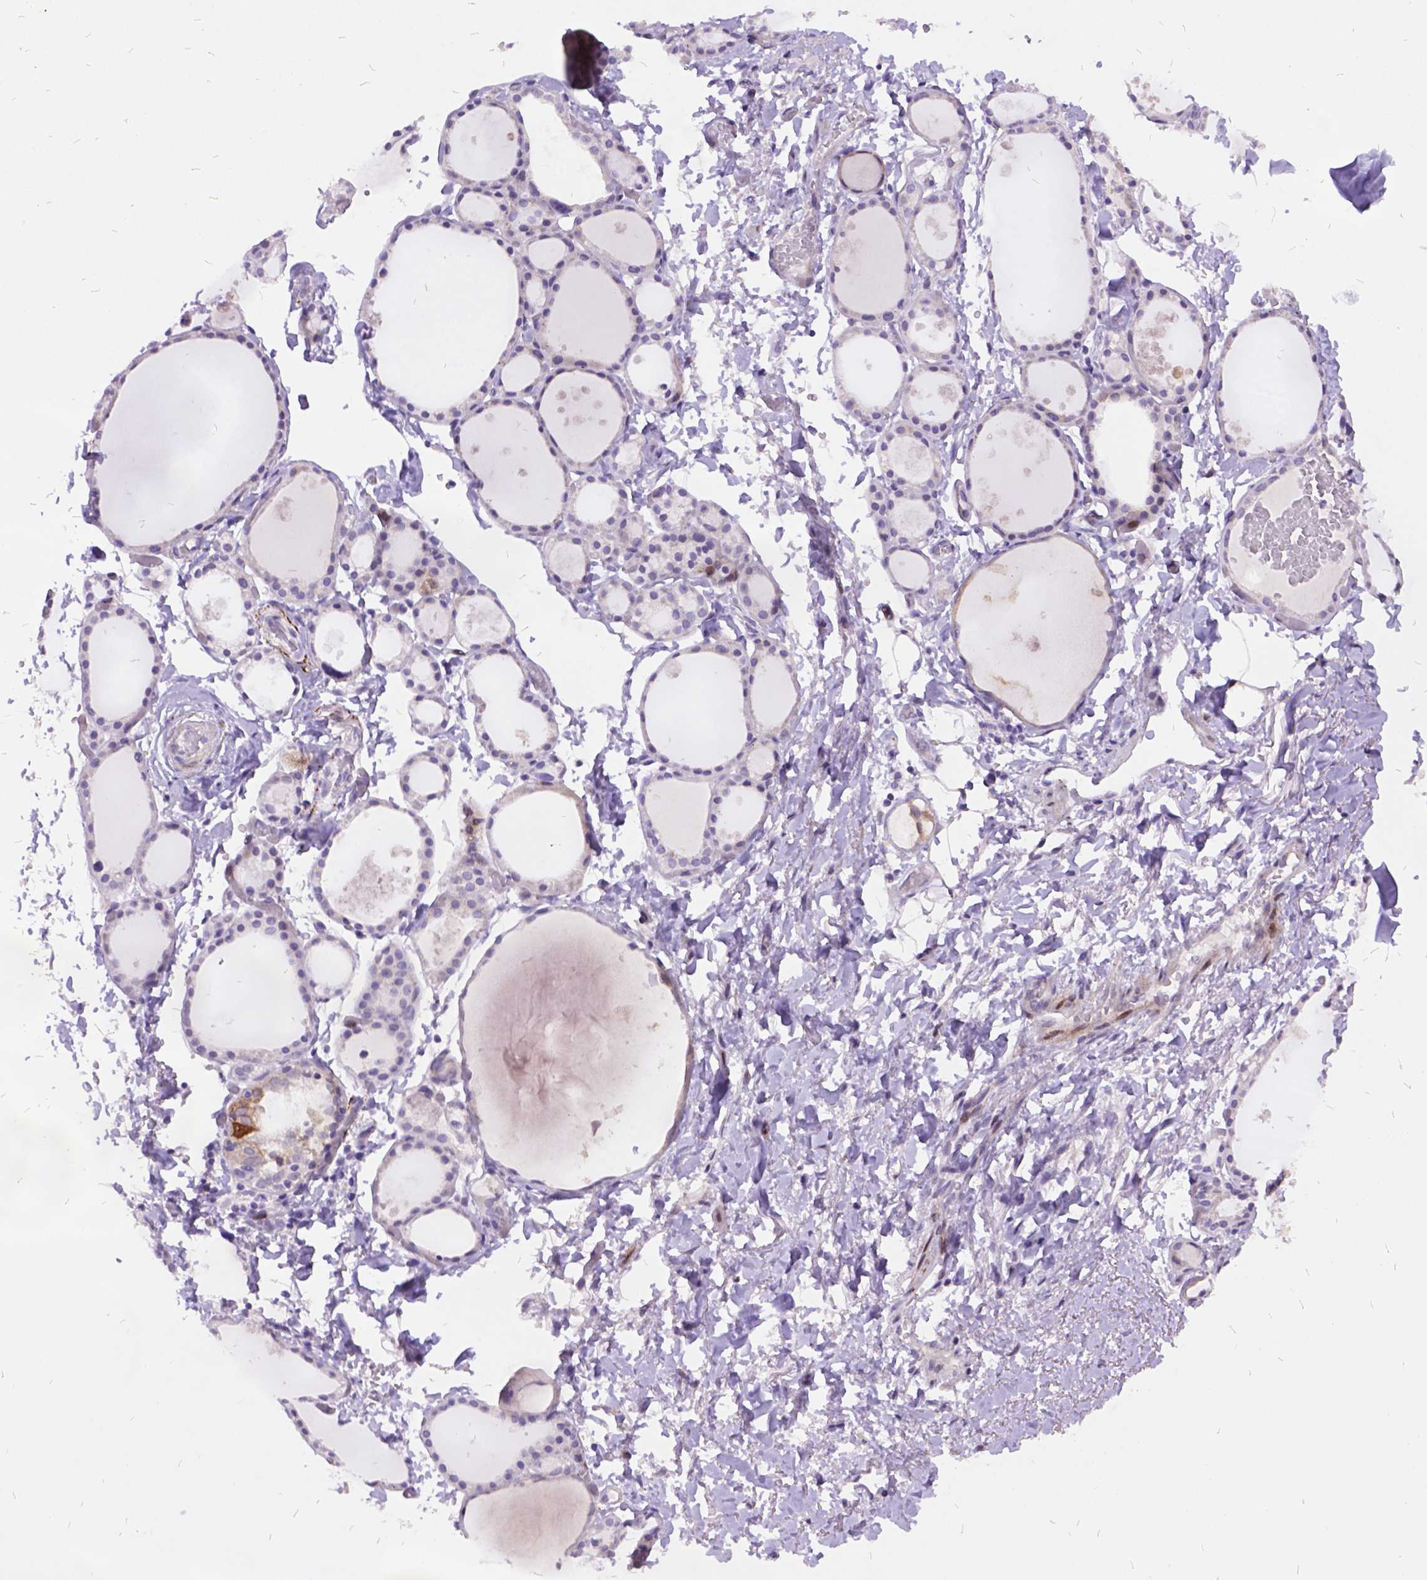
{"staining": {"intensity": "weak", "quantity": "<25%", "location": "cytoplasmic/membranous"}, "tissue": "thyroid gland", "cell_type": "Glandular cells", "image_type": "normal", "snomed": [{"axis": "morphology", "description": "Normal tissue, NOS"}, {"axis": "topography", "description": "Thyroid gland"}], "caption": "A histopathology image of thyroid gland stained for a protein exhibits no brown staining in glandular cells. The staining is performed using DAB (3,3'-diaminobenzidine) brown chromogen with nuclei counter-stained in using hematoxylin.", "gene": "ITGB6", "patient": {"sex": "male", "age": 68}}